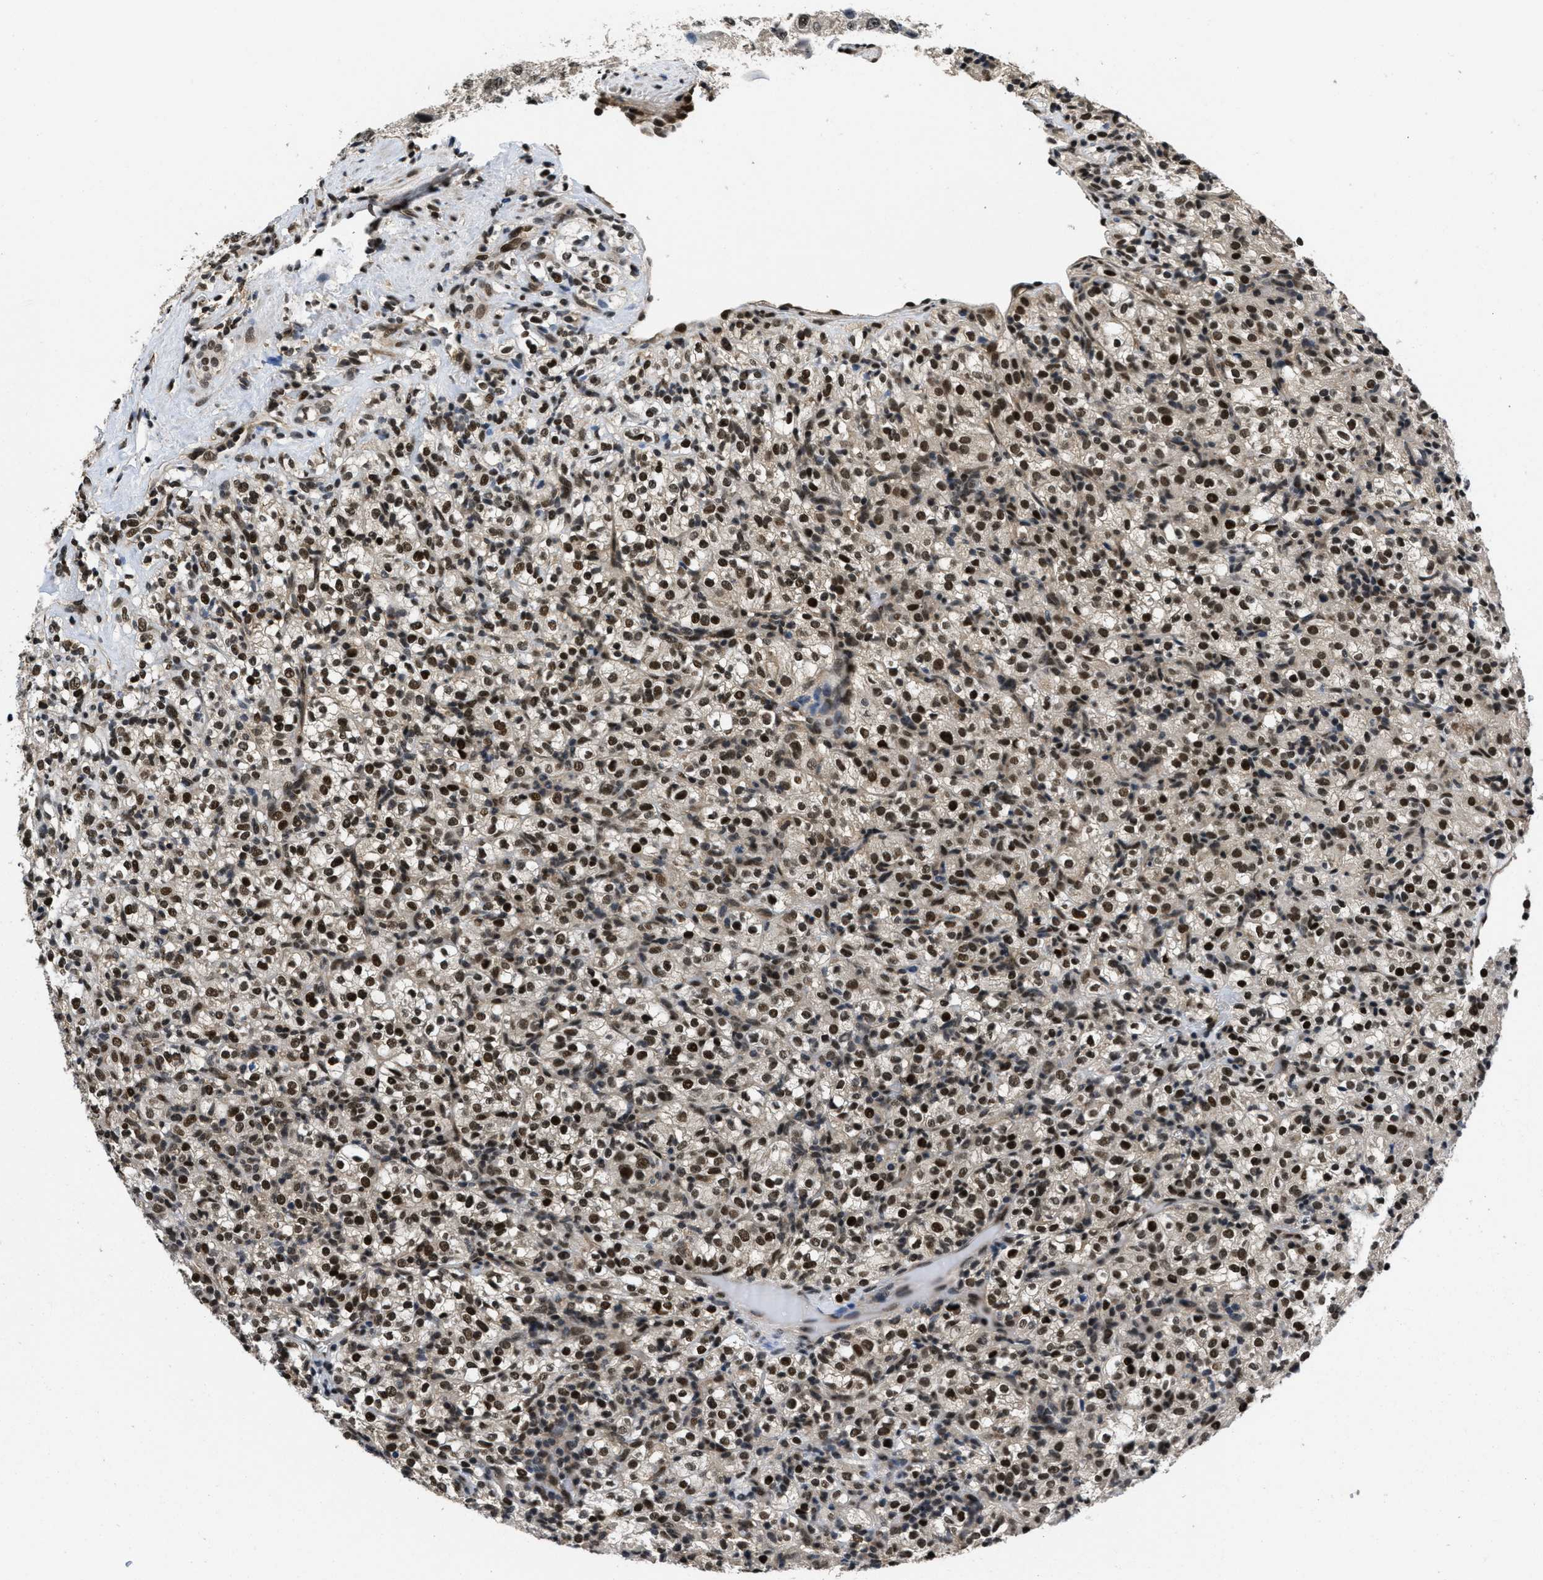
{"staining": {"intensity": "strong", "quantity": ">75%", "location": "nuclear"}, "tissue": "renal cancer", "cell_type": "Tumor cells", "image_type": "cancer", "snomed": [{"axis": "morphology", "description": "Normal tissue, NOS"}, {"axis": "morphology", "description": "Adenocarcinoma, NOS"}, {"axis": "topography", "description": "Kidney"}], "caption": "IHC of human renal cancer demonstrates high levels of strong nuclear positivity in approximately >75% of tumor cells.", "gene": "CUL4B", "patient": {"sex": "female", "age": 72}}